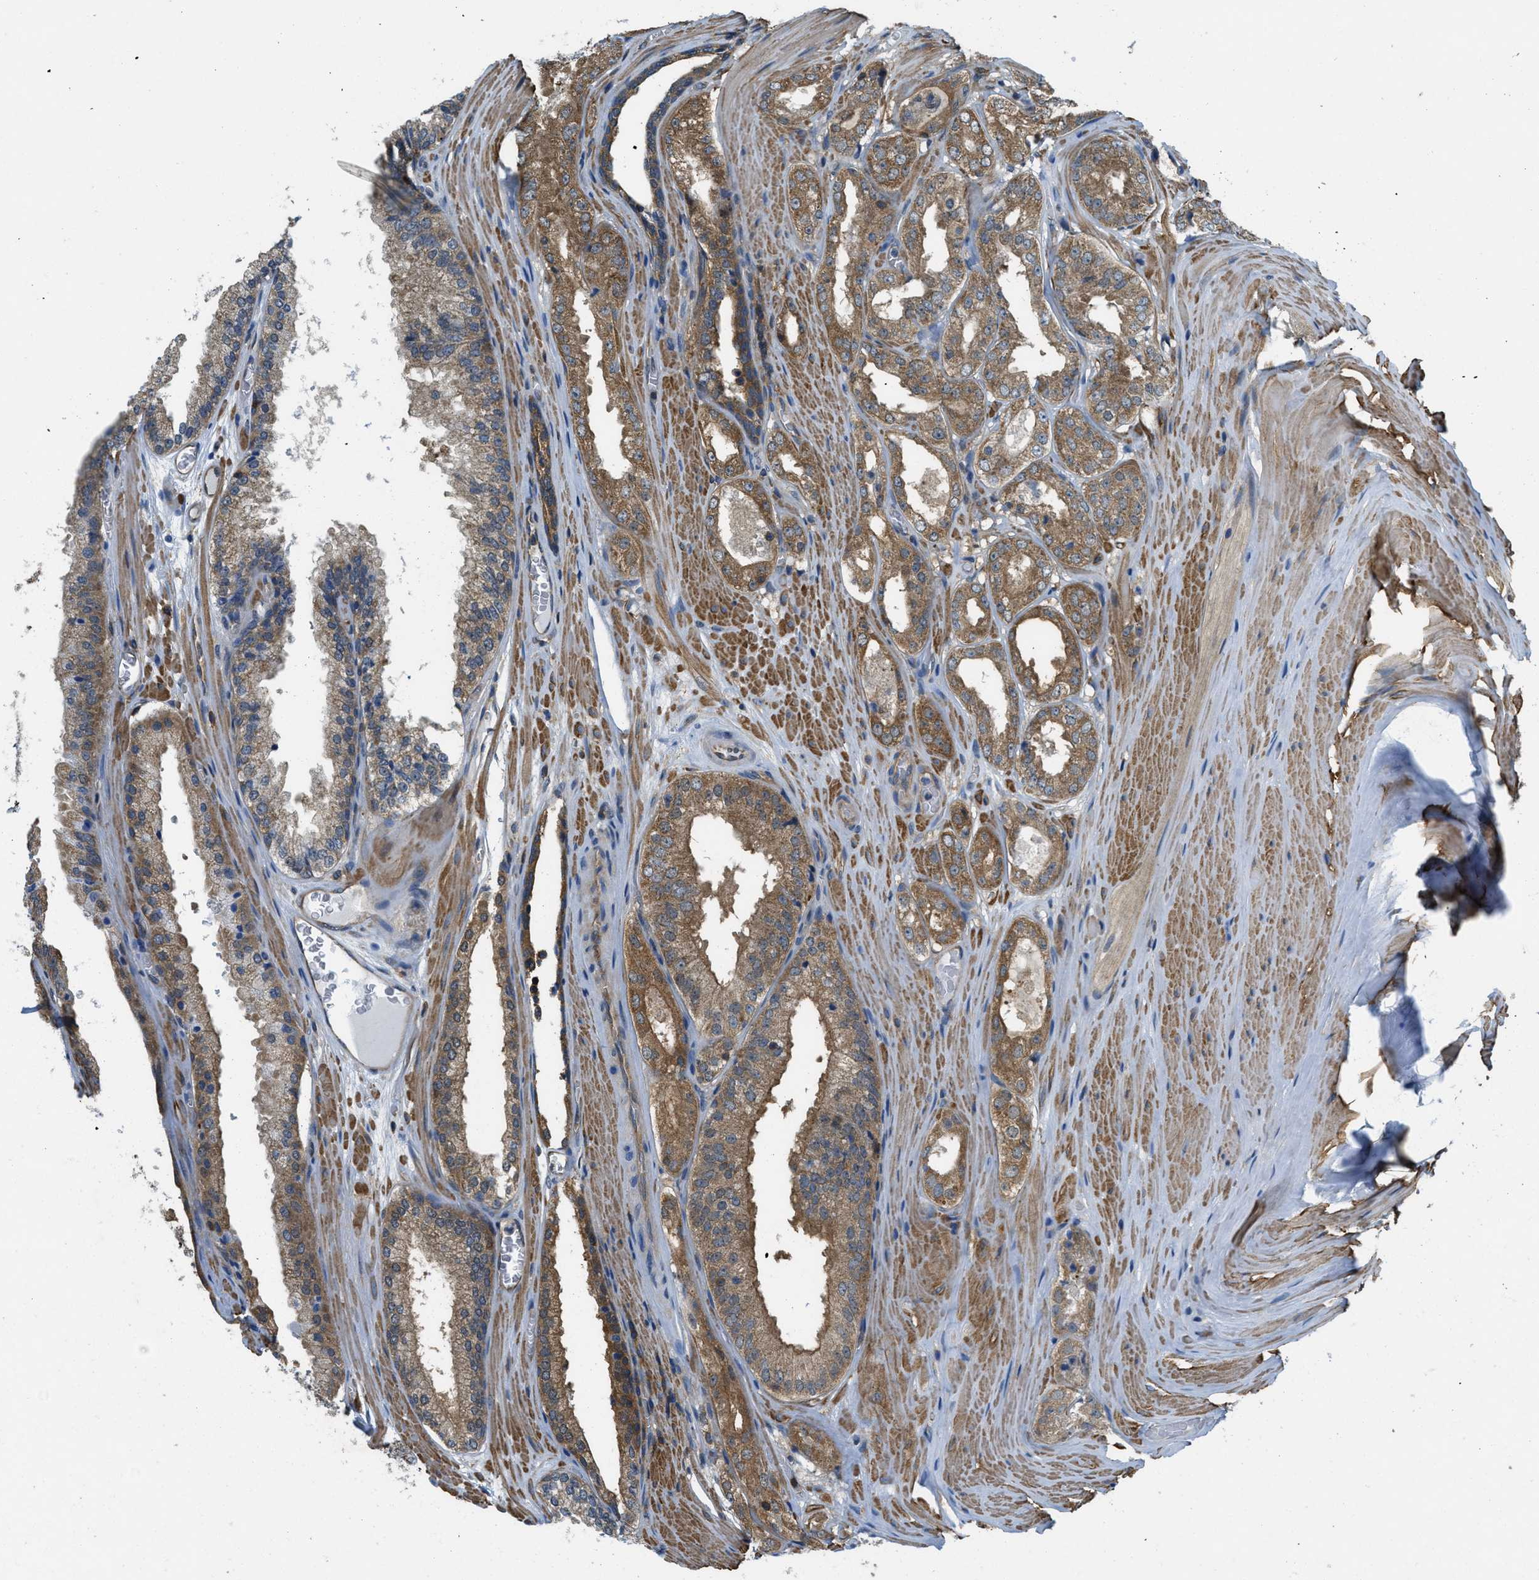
{"staining": {"intensity": "moderate", "quantity": ">75%", "location": "cytoplasmic/membranous"}, "tissue": "prostate cancer", "cell_type": "Tumor cells", "image_type": "cancer", "snomed": [{"axis": "morphology", "description": "Adenocarcinoma, High grade"}, {"axis": "topography", "description": "Prostate"}], "caption": "Brown immunohistochemical staining in human adenocarcinoma (high-grade) (prostate) reveals moderate cytoplasmic/membranous positivity in approximately >75% of tumor cells.", "gene": "PIP5K1C", "patient": {"sex": "male", "age": 65}}